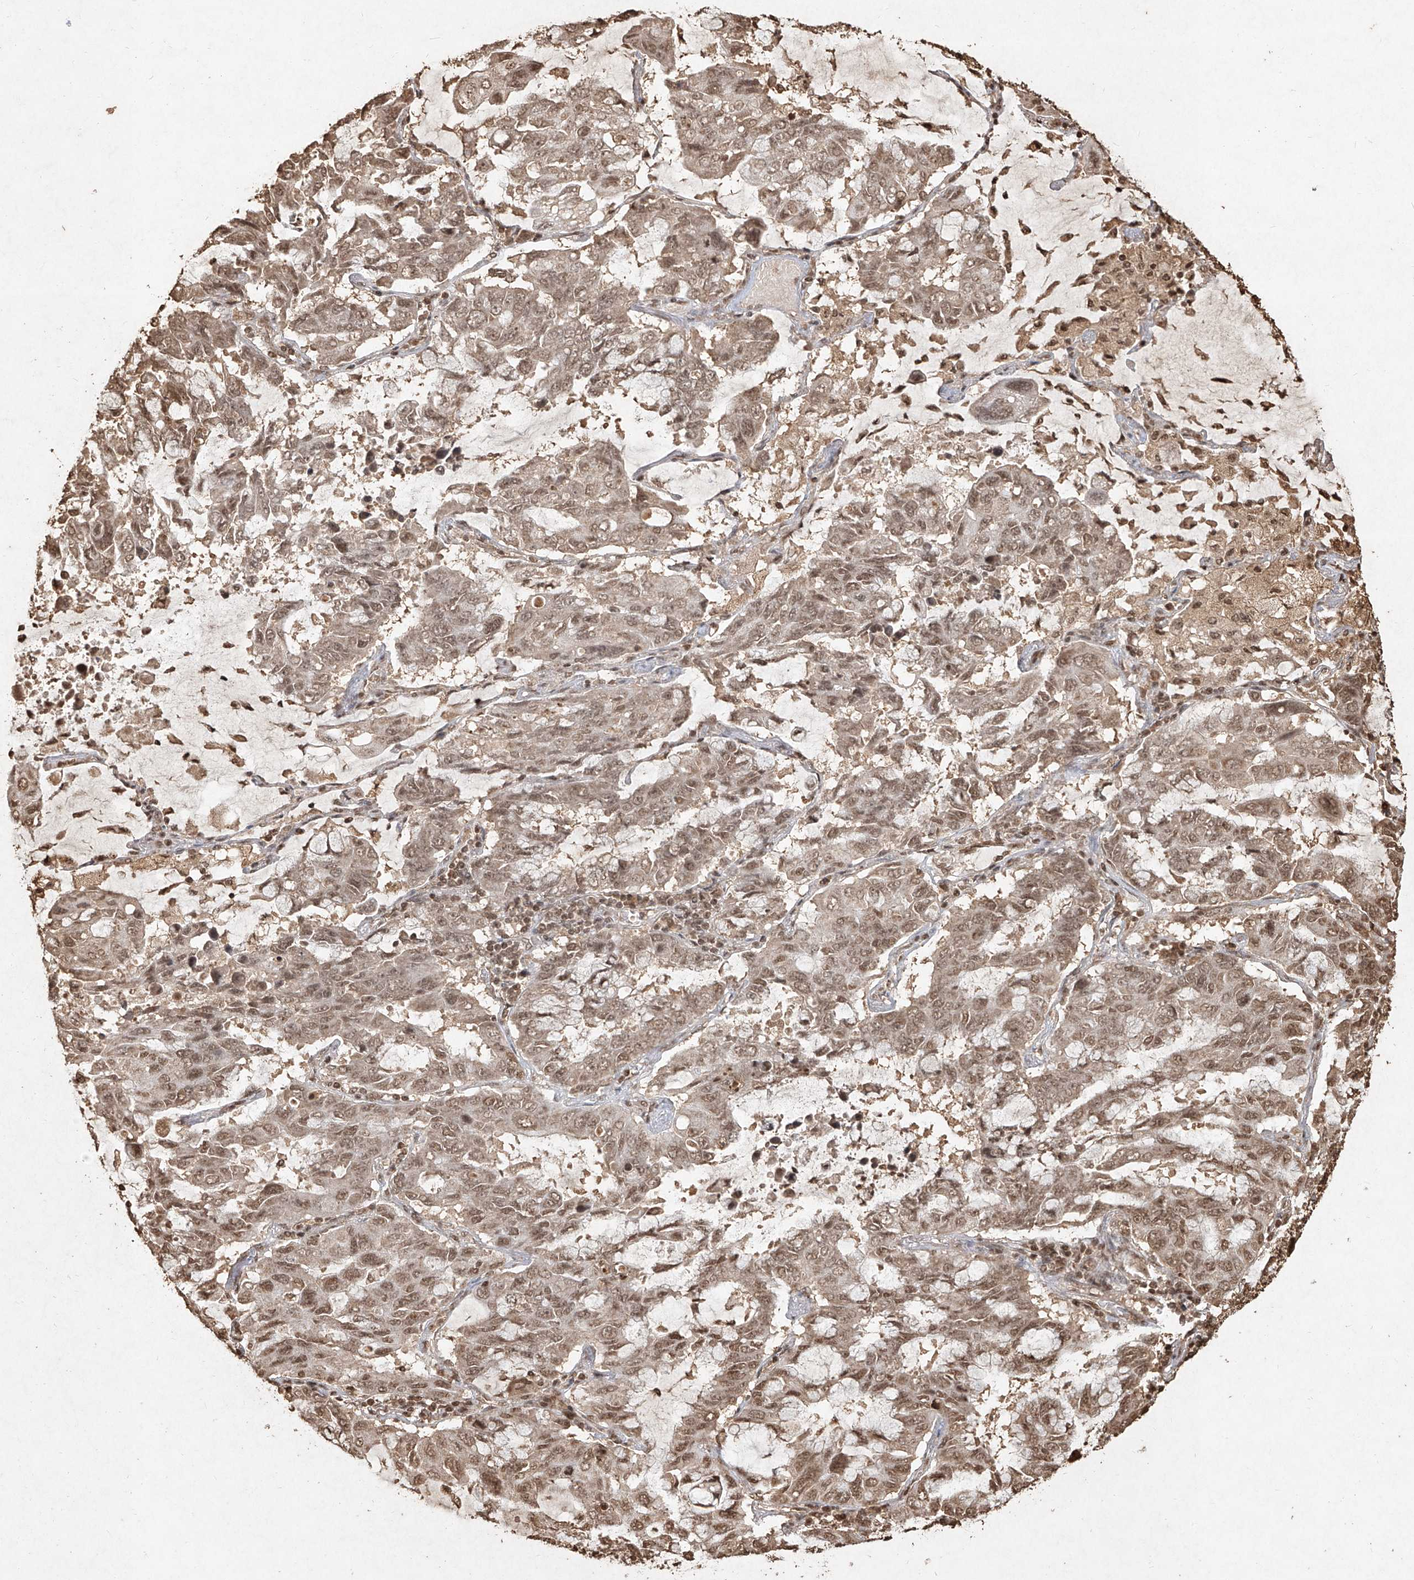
{"staining": {"intensity": "weak", "quantity": ">75%", "location": "nuclear"}, "tissue": "lung cancer", "cell_type": "Tumor cells", "image_type": "cancer", "snomed": [{"axis": "morphology", "description": "Adenocarcinoma, NOS"}, {"axis": "topography", "description": "Lung"}], "caption": "Immunohistochemistry (IHC) image of neoplastic tissue: lung adenocarcinoma stained using IHC demonstrates low levels of weak protein expression localized specifically in the nuclear of tumor cells, appearing as a nuclear brown color.", "gene": "UBE2K", "patient": {"sex": "male", "age": 64}}